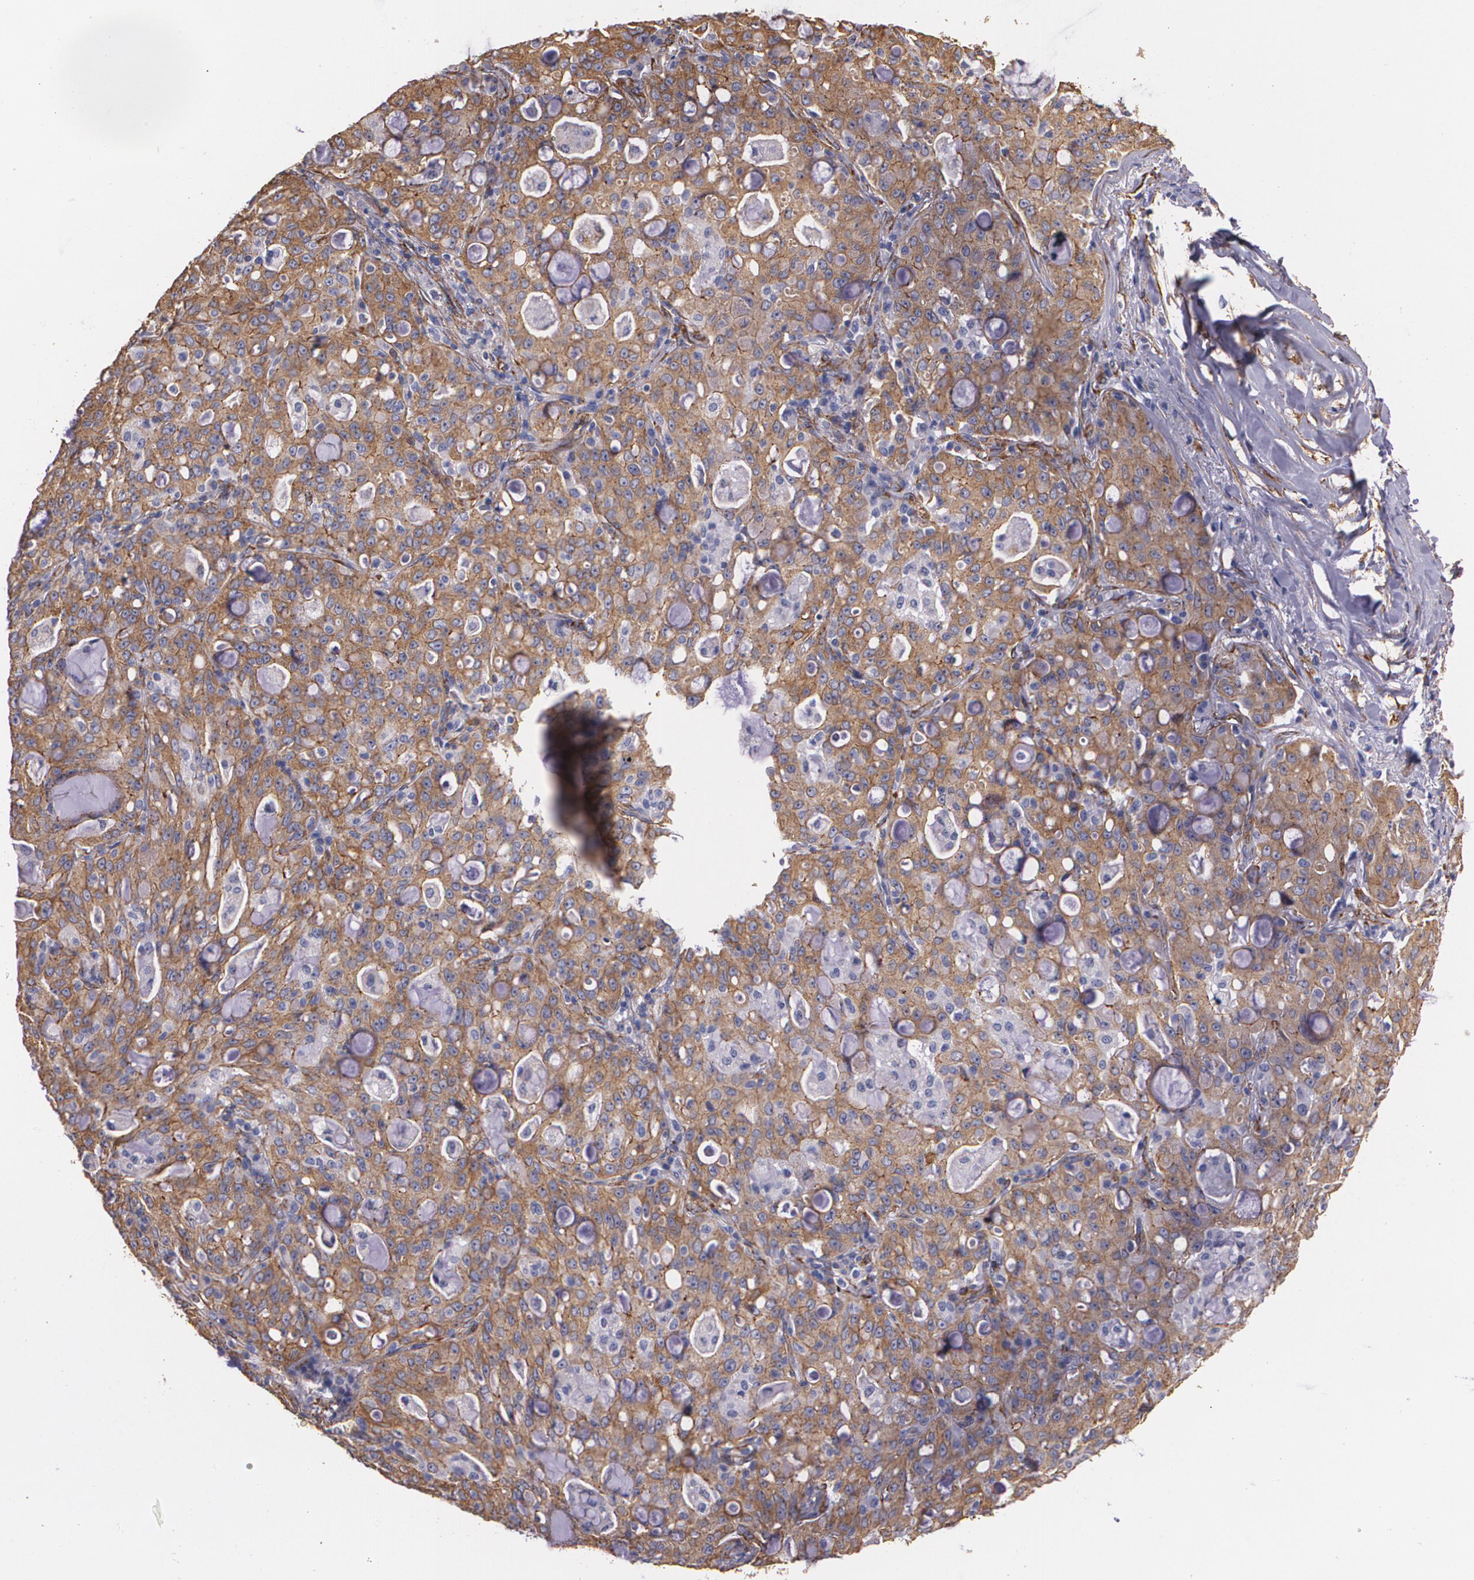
{"staining": {"intensity": "strong", "quantity": ">75%", "location": "cytoplasmic/membranous"}, "tissue": "lung cancer", "cell_type": "Tumor cells", "image_type": "cancer", "snomed": [{"axis": "morphology", "description": "Adenocarcinoma, NOS"}, {"axis": "topography", "description": "Lung"}], "caption": "The histopathology image shows immunohistochemical staining of adenocarcinoma (lung). There is strong cytoplasmic/membranous staining is seen in approximately >75% of tumor cells. The protein is shown in brown color, while the nuclei are stained blue.", "gene": "TJP1", "patient": {"sex": "female", "age": 44}}